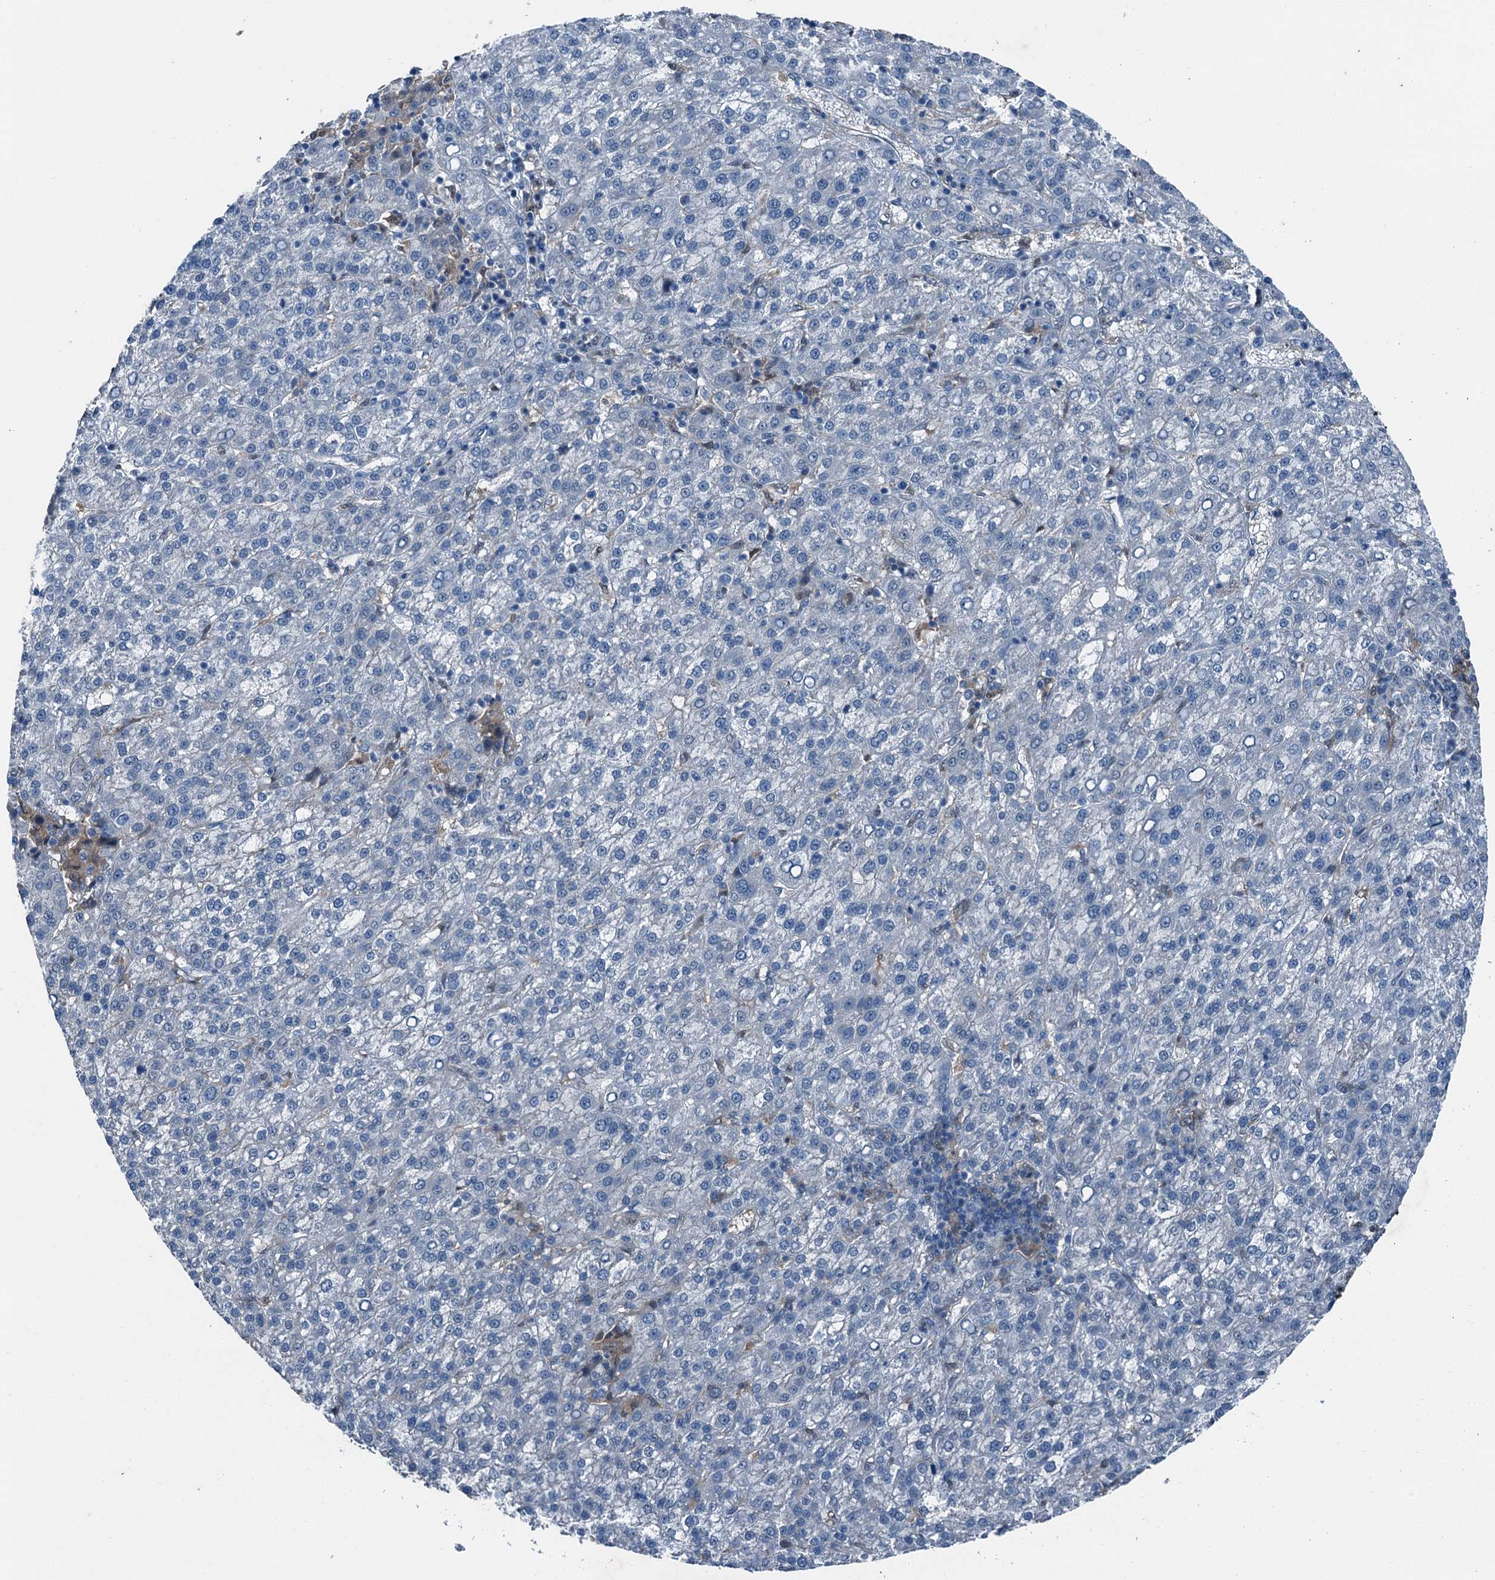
{"staining": {"intensity": "negative", "quantity": "none", "location": "none"}, "tissue": "liver cancer", "cell_type": "Tumor cells", "image_type": "cancer", "snomed": [{"axis": "morphology", "description": "Carcinoma, Hepatocellular, NOS"}, {"axis": "topography", "description": "Liver"}], "caption": "A micrograph of hepatocellular carcinoma (liver) stained for a protein demonstrates no brown staining in tumor cells.", "gene": "RNH1", "patient": {"sex": "female", "age": 58}}